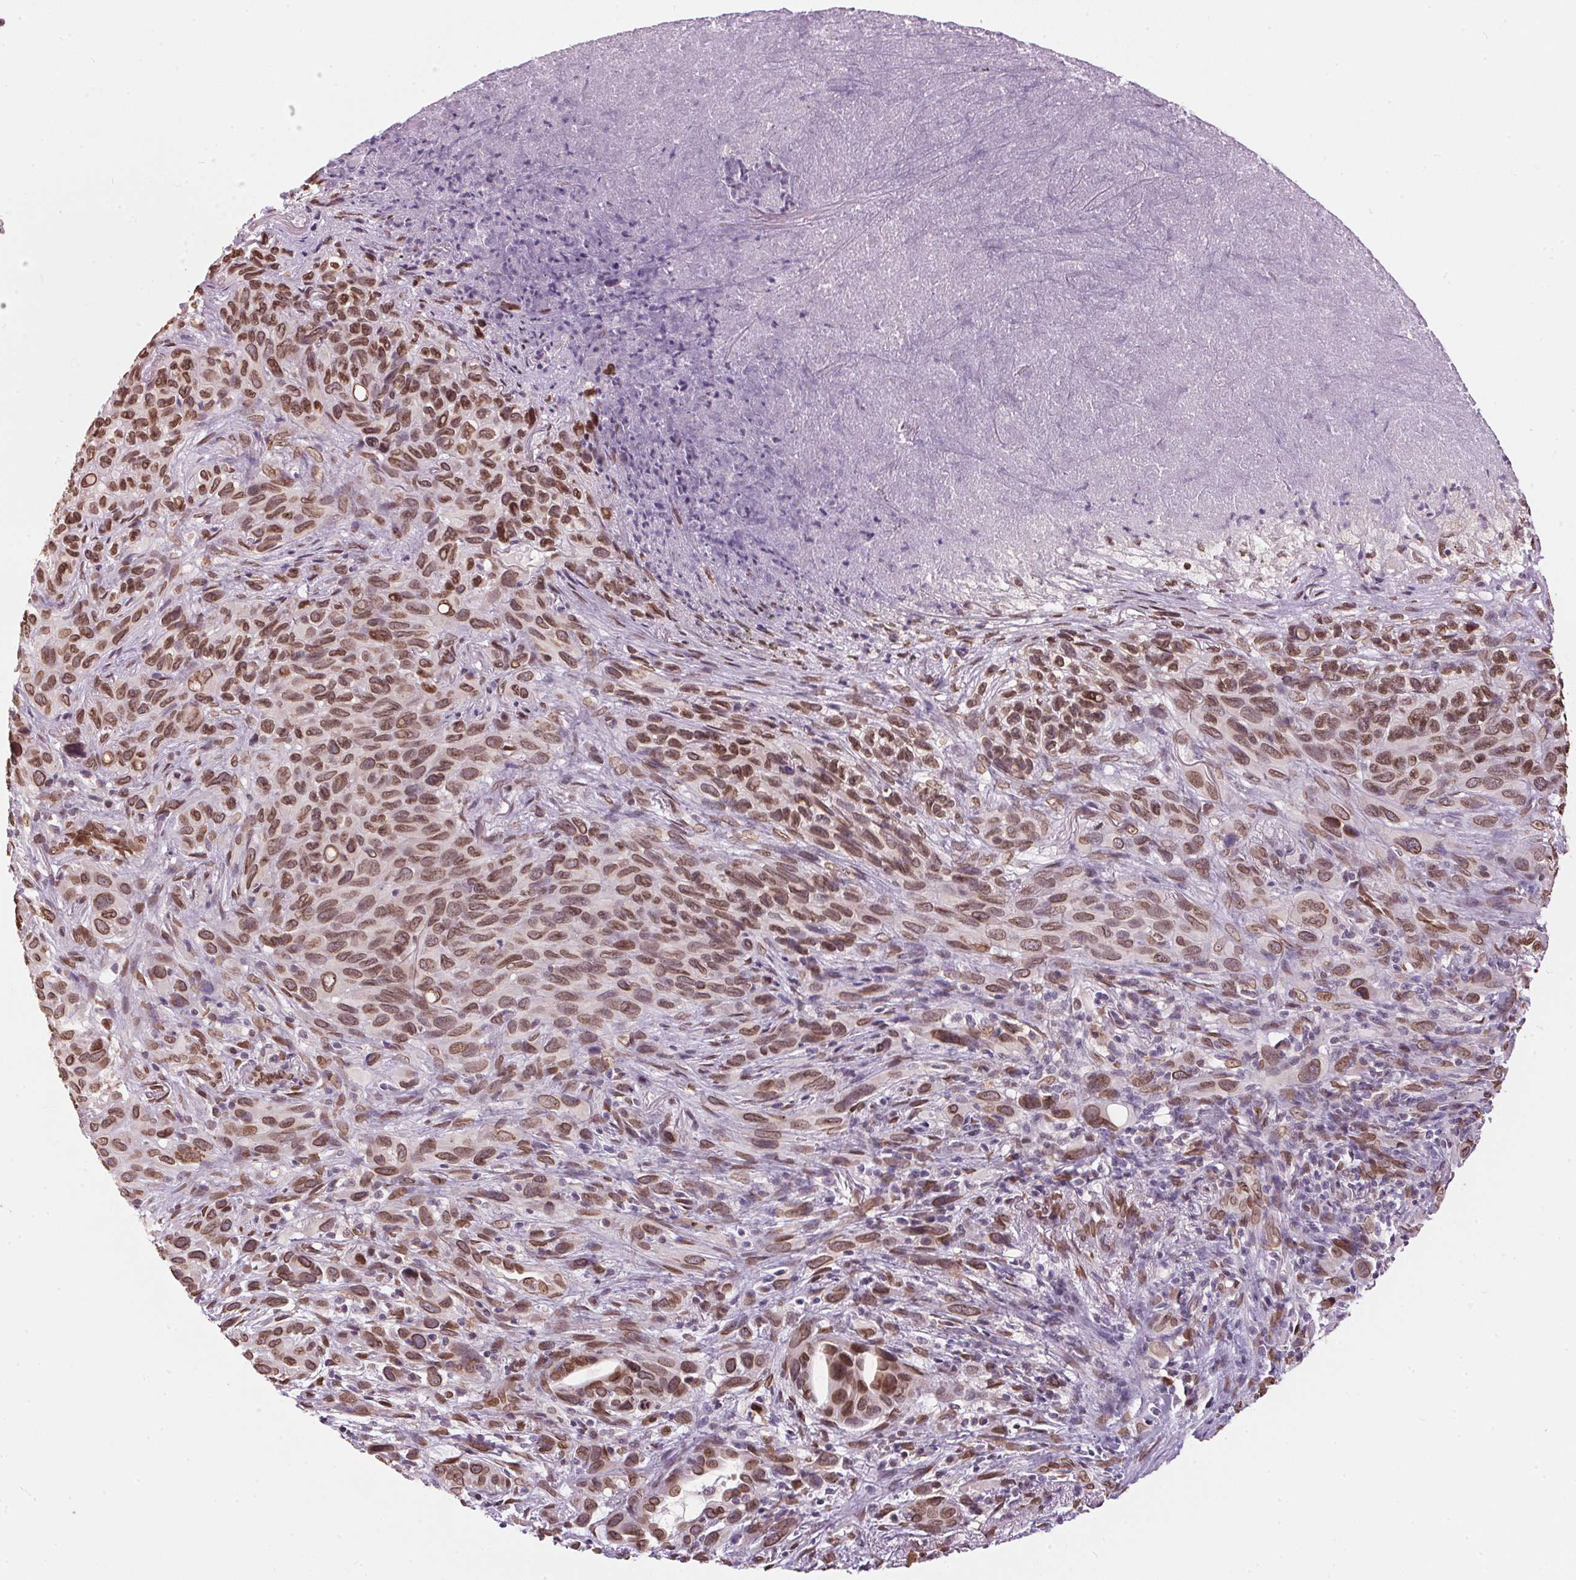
{"staining": {"intensity": "moderate", "quantity": ">75%", "location": "cytoplasmic/membranous,nuclear"}, "tissue": "melanoma", "cell_type": "Tumor cells", "image_type": "cancer", "snomed": [{"axis": "morphology", "description": "Malignant melanoma, Metastatic site"}, {"axis": "topography", "description": "Lung"}], "caption": "This micrograph exhibits IHC staining of malignant melanoma (metastatic site), with medium moderate cytoplasmic/membranous and nuclear expression in about >75% of tumor cells.", "gene": "TMEM175", "patient": {"sex": "male", "age": 48}}